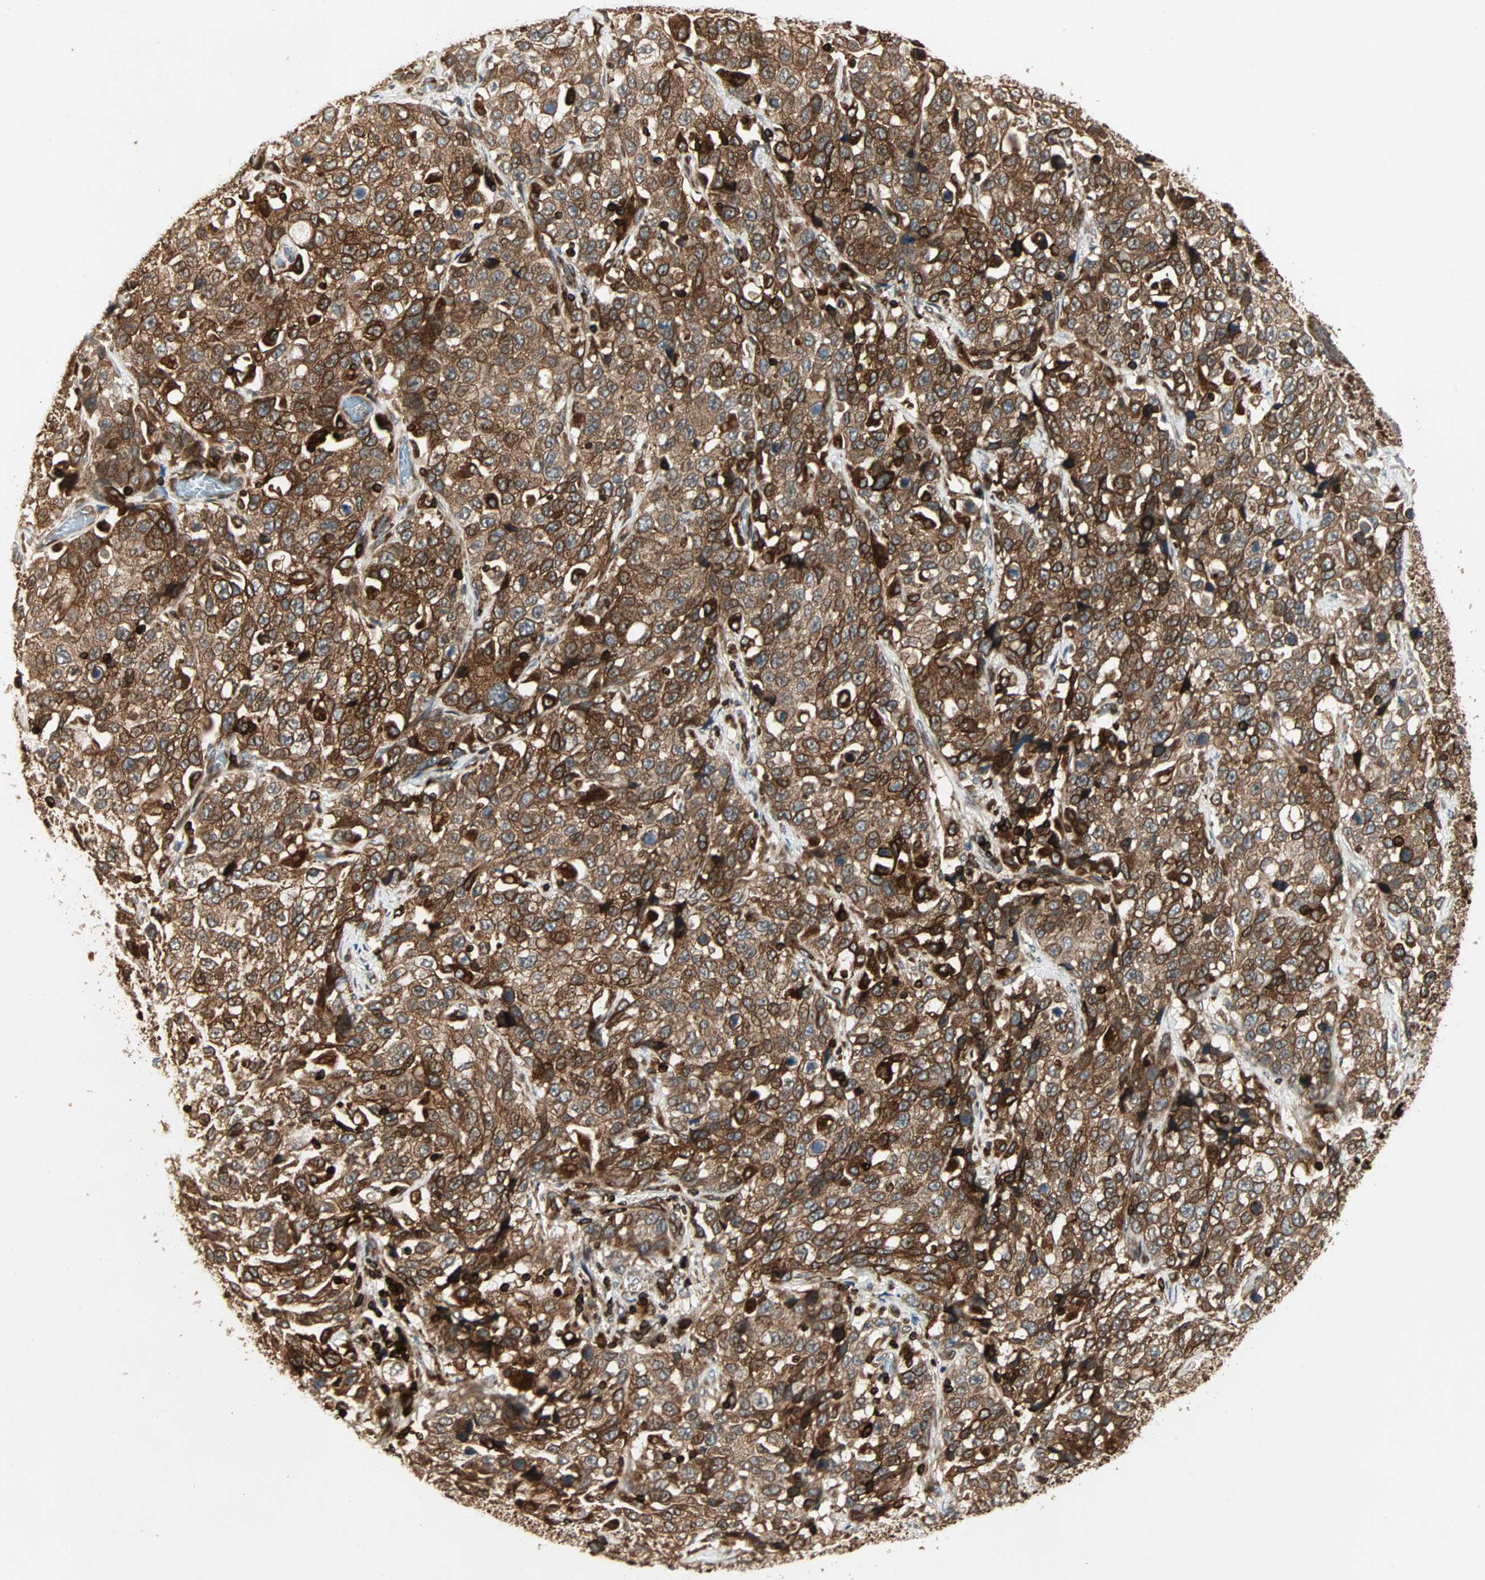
{"staining": {"intensity": "strong", "quantity": ">75%", "location": "cytoplasmic/membranous"}, "tissue": "stomach cancer", "cell_type": "Tumor cells", "image_type": "cancer", "snomed": [{"axis": "morphology", "description": "Normal tissue, NOS"}, {"axis": "morphology", "description": "Adenocarcinoma, NOS"}, {"axis": "topography", "description": "Stomach"}], "caption": "Stomach adenocarcinoma was stained to show a protein in brown. There is high levels of strong cytoplasmic/membranous positivity in approximately >75% of tumor cells.", "gene": "TAPBP", "patient": {"sex": "male", "age": 48}}